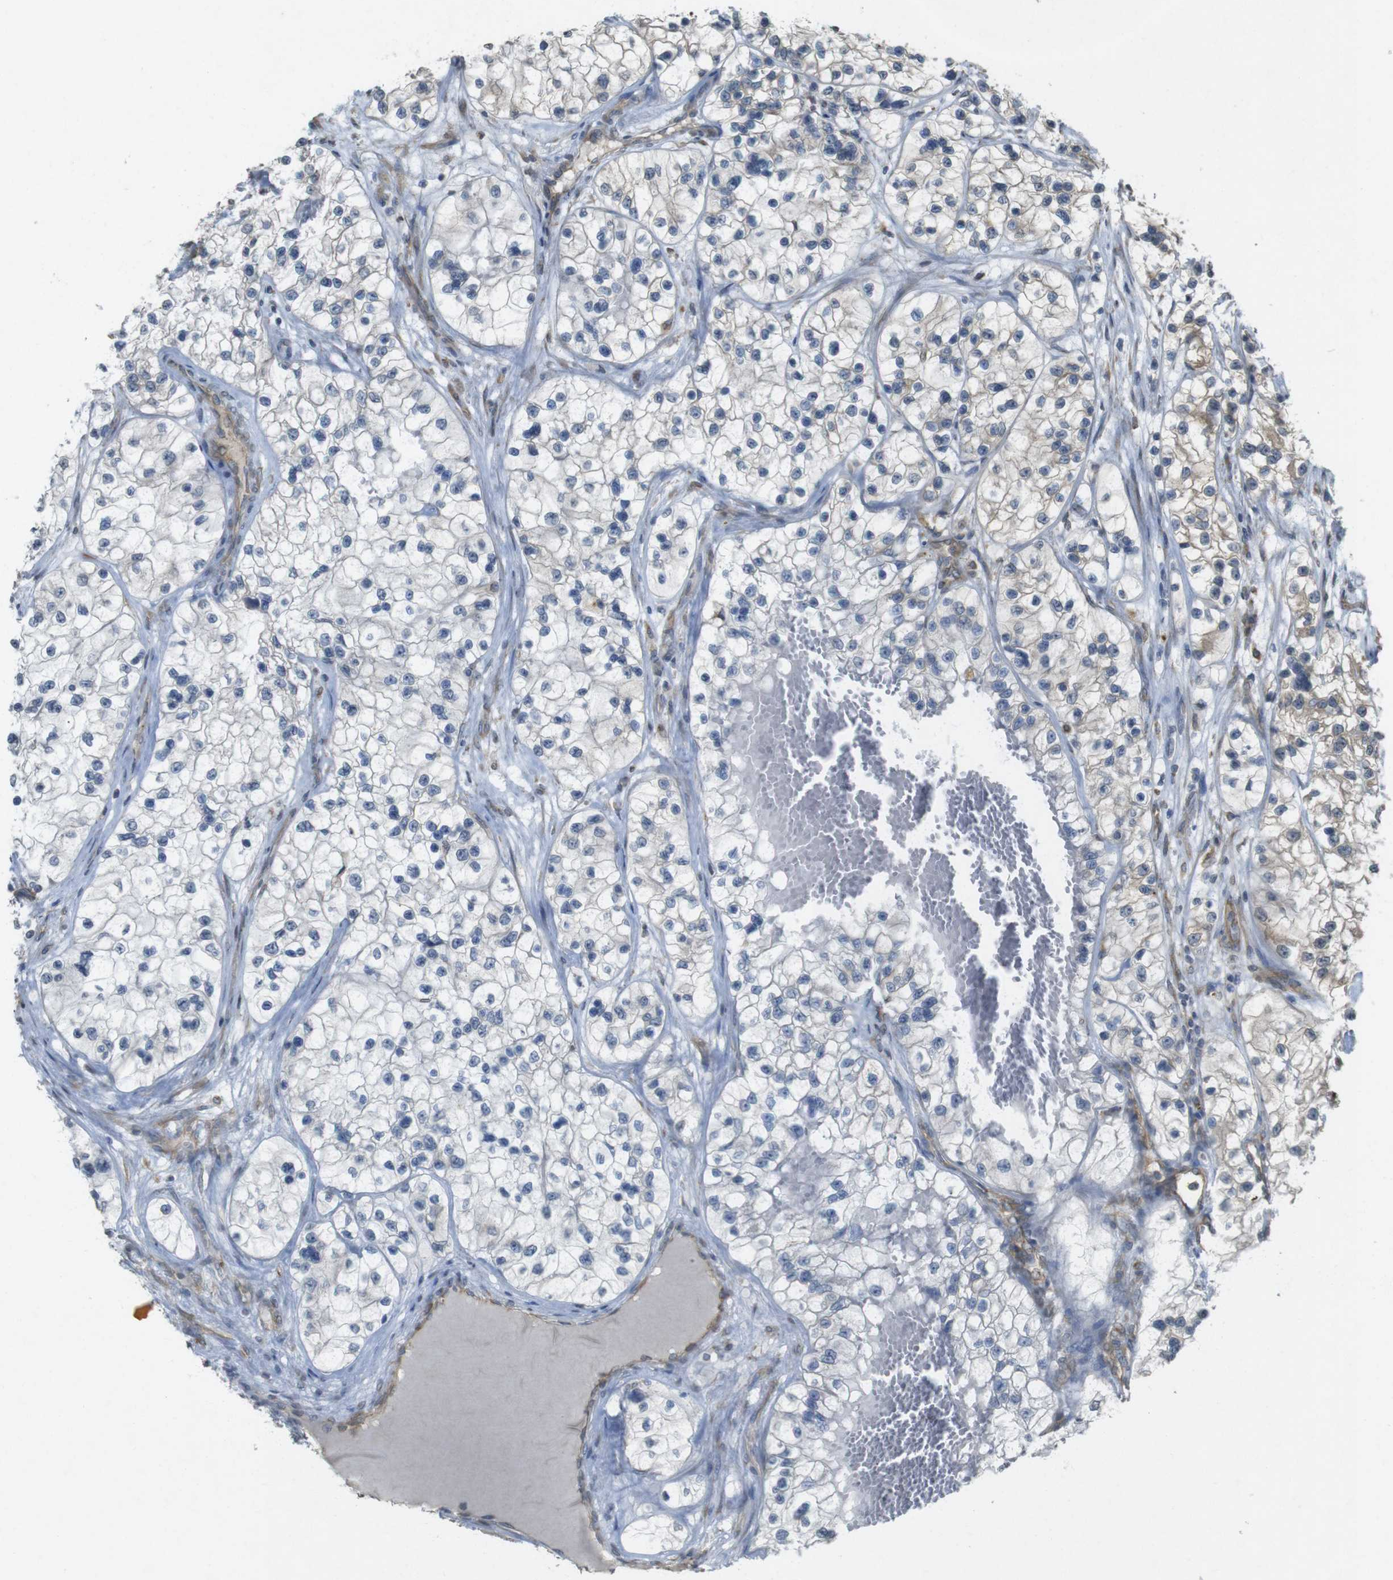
{"staining": {"intensity": "weak", "quantity": "25%-75%", "location": "cytoplasmic/membranous"}, "tissue": "renal cancer", "cell_type": "Tumor cells", "image_type": "cancer", "snomed": [{"axis": "morphology", "description": "Adenocarcinoma, NOS"}, {"axis": "topography", "description": "Kidney"}], "caption": "This is a histology image of immunohistochemistry staining of renal adenocarcinoma, which shows weak positivity in the cytoplasmic/membranous of tumor cells.", "gene": "KIF5B", "patient": {"sex": "female", "age": 57}}